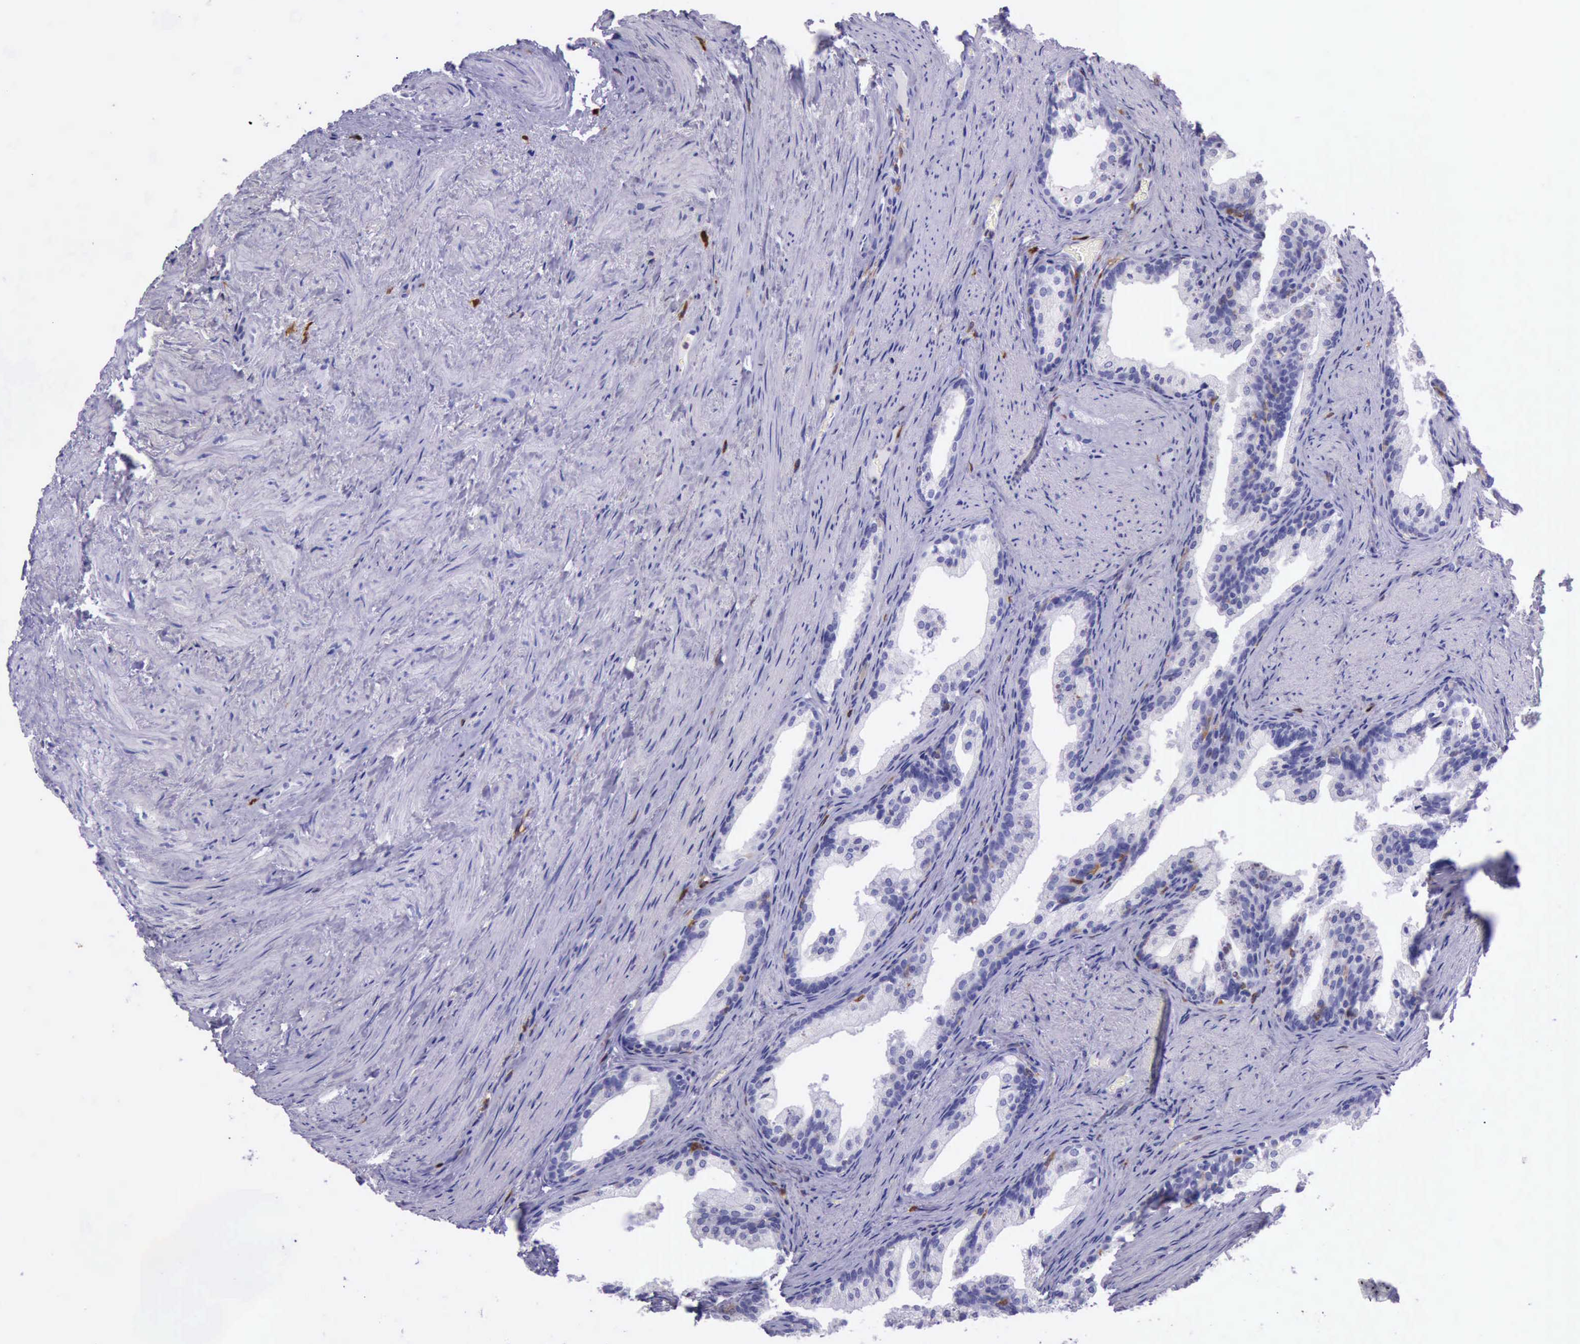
{"staining": {"intensity": "negative", "quantity": "none", "location": "none"}, "tissue": "prostate cancer", "cell_type": "Tumor cells", "image_type": "cancer", "snomed": [{"axis": "morphology", "description": "Adenocarcinoma, Medium grade"}, {"axis": "topography", "description": "Prostate"}], "caption": "Tumor cells show no significant positivity in adenocarcinoma (medium-grade) (prostate).", "gene": "BTK", "patient": {"sex": "male", "age": 60}}